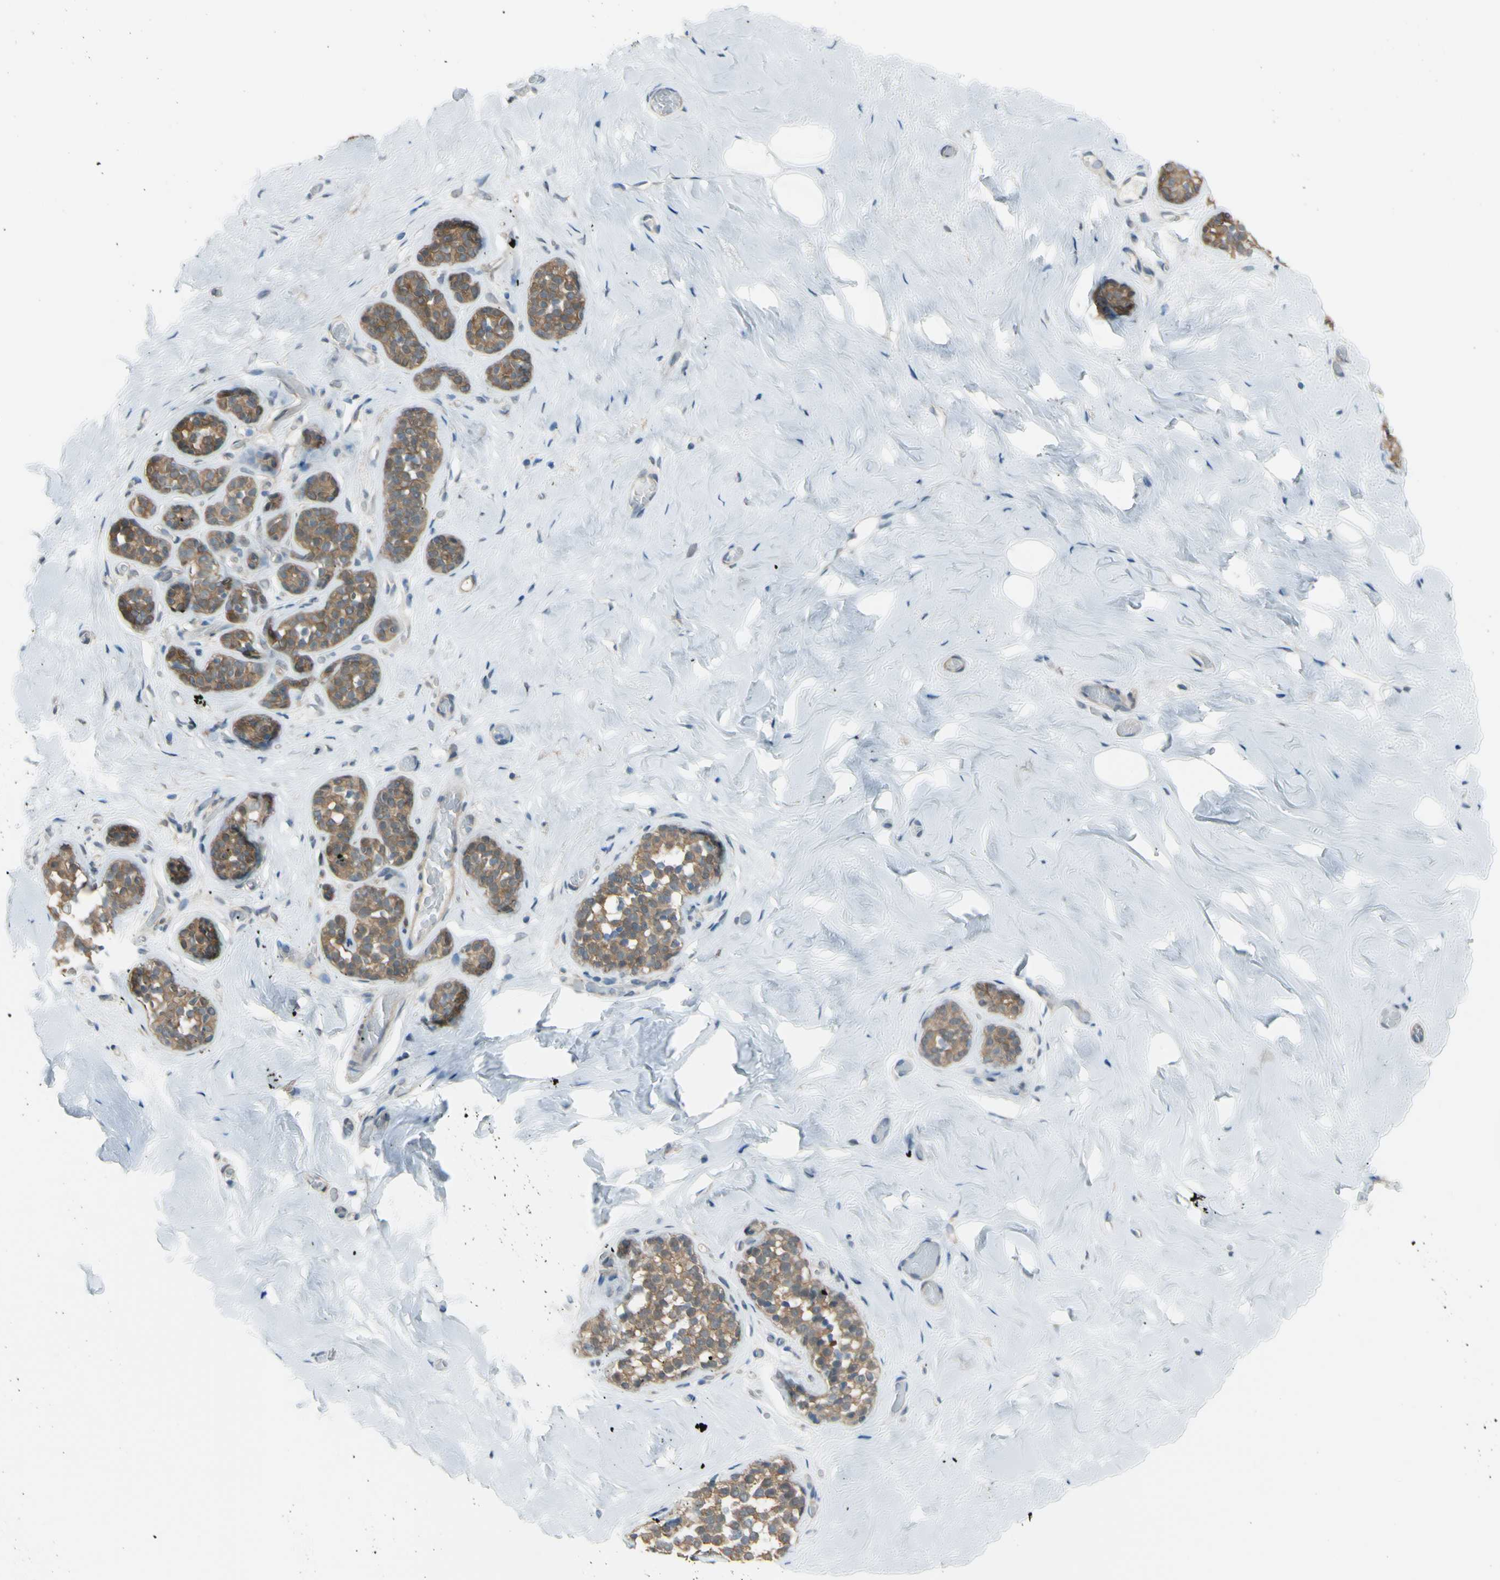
{"staining": {"intensity": "negative", "quantity": "none", "location": "none"}, "tissue": "breast", "cell_type": "Adipocytes", "image_type": "normal", "snomed": [{"axis": "morphology", "description": "Normal tissue, NOS"}, {"axis": "topography", "description": "Breast"}], "caption": "A micrograph of breast stained for a protein demonstrates no brown staining in adipocytes. (IHC, brightfield microscopy, high magnification).", "gene": "YWHAQ", "patient": {"sex": "female", "age": 75}}